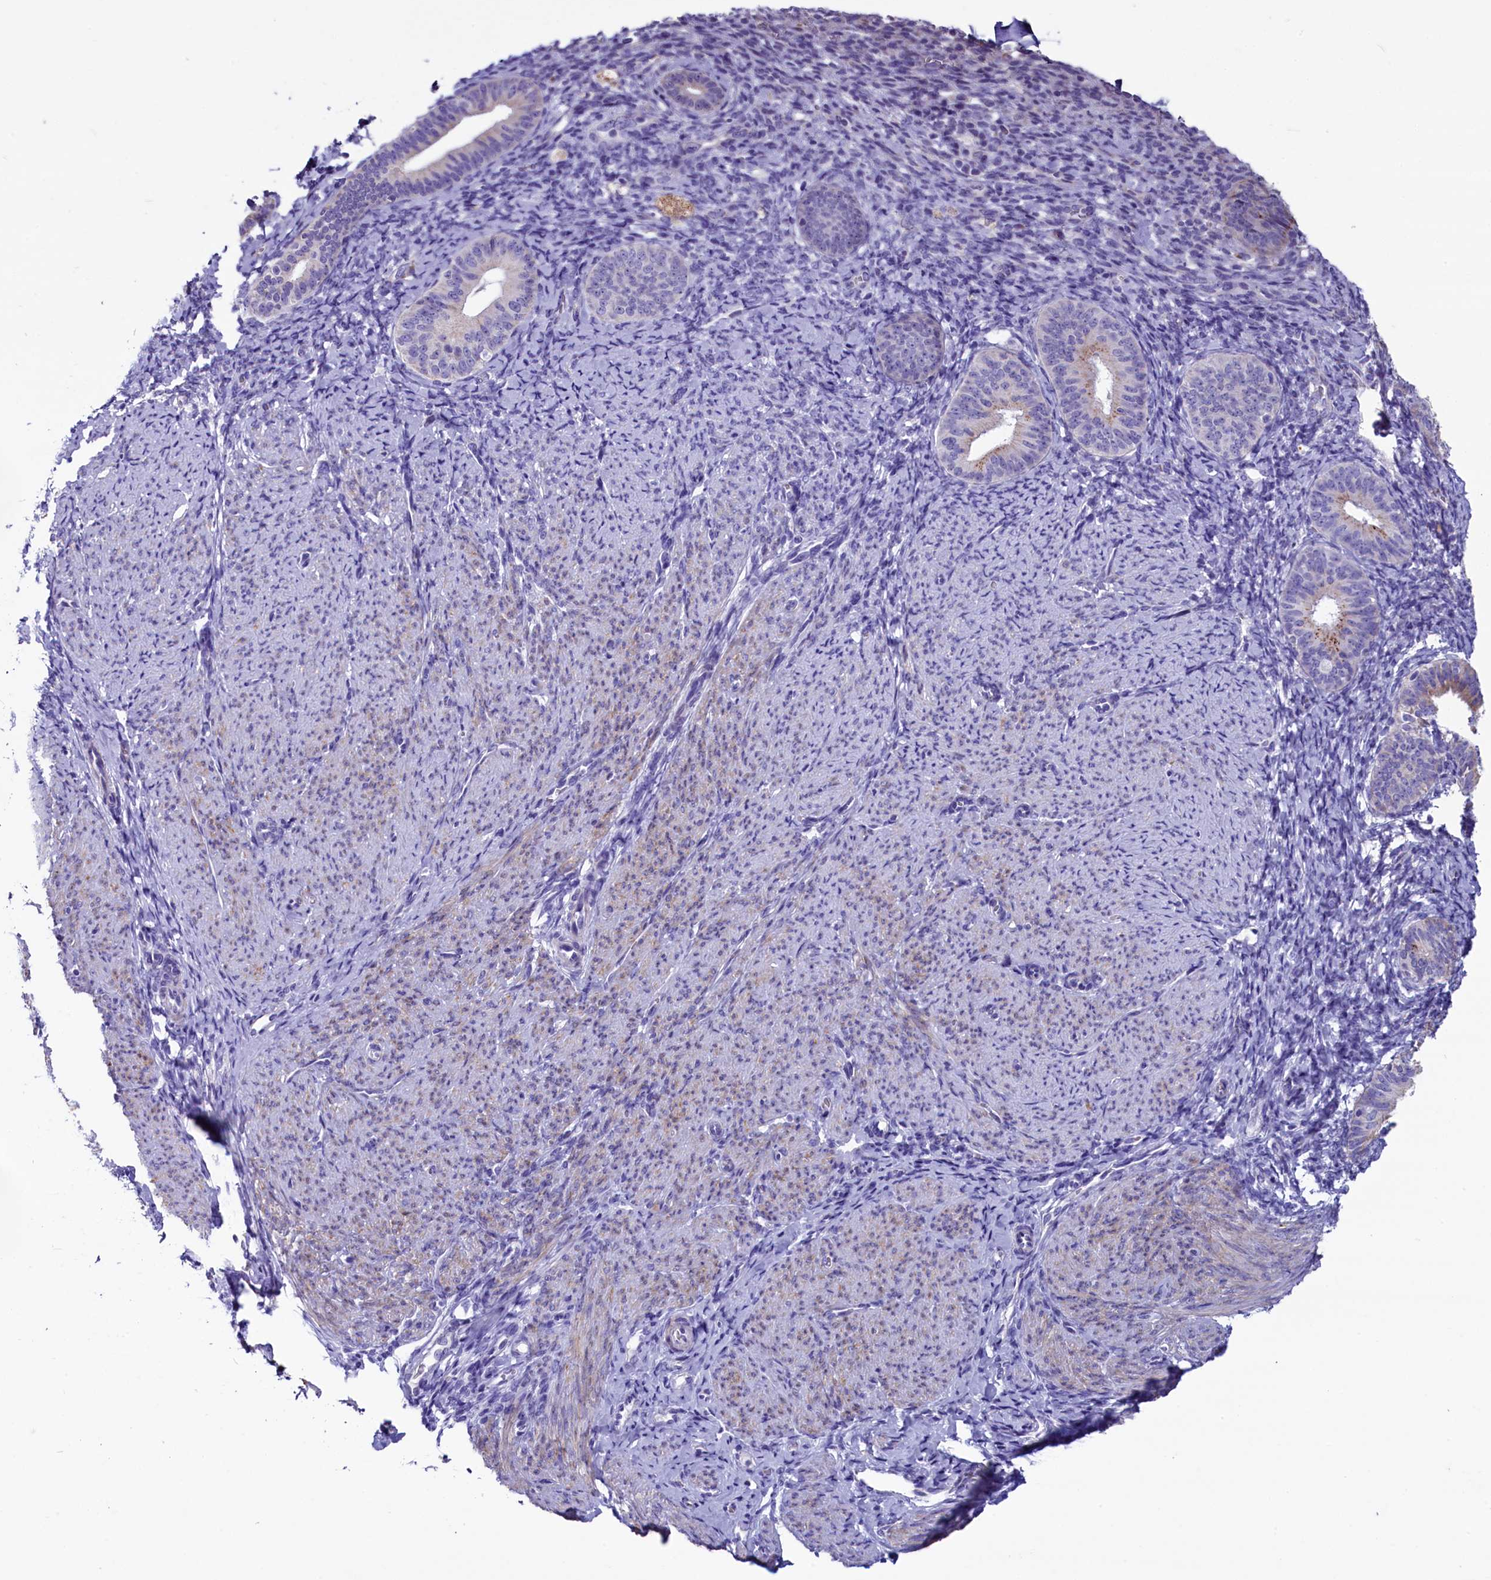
{"staining": {"intensity": "negative", "quantity": "none", "location": "none"}, "tissue": "endometrium", "cell_type": "Cells in endometrial stroma", "image_type": "normal", "snomed": [{"axis": "morphology", "description": "Normal tissue, NOS"}, {"axis": "topography", "description": "Endometrium"}], "caption": "High power microscopy micrograph of an immunohistochemistry (IHC) photomicrograph of unremarkable endometrium, revealing no significant positivity in cells in endometrial stroma.", "gene": "SCD5", "patient": {"sex": "female", "age": 65}}